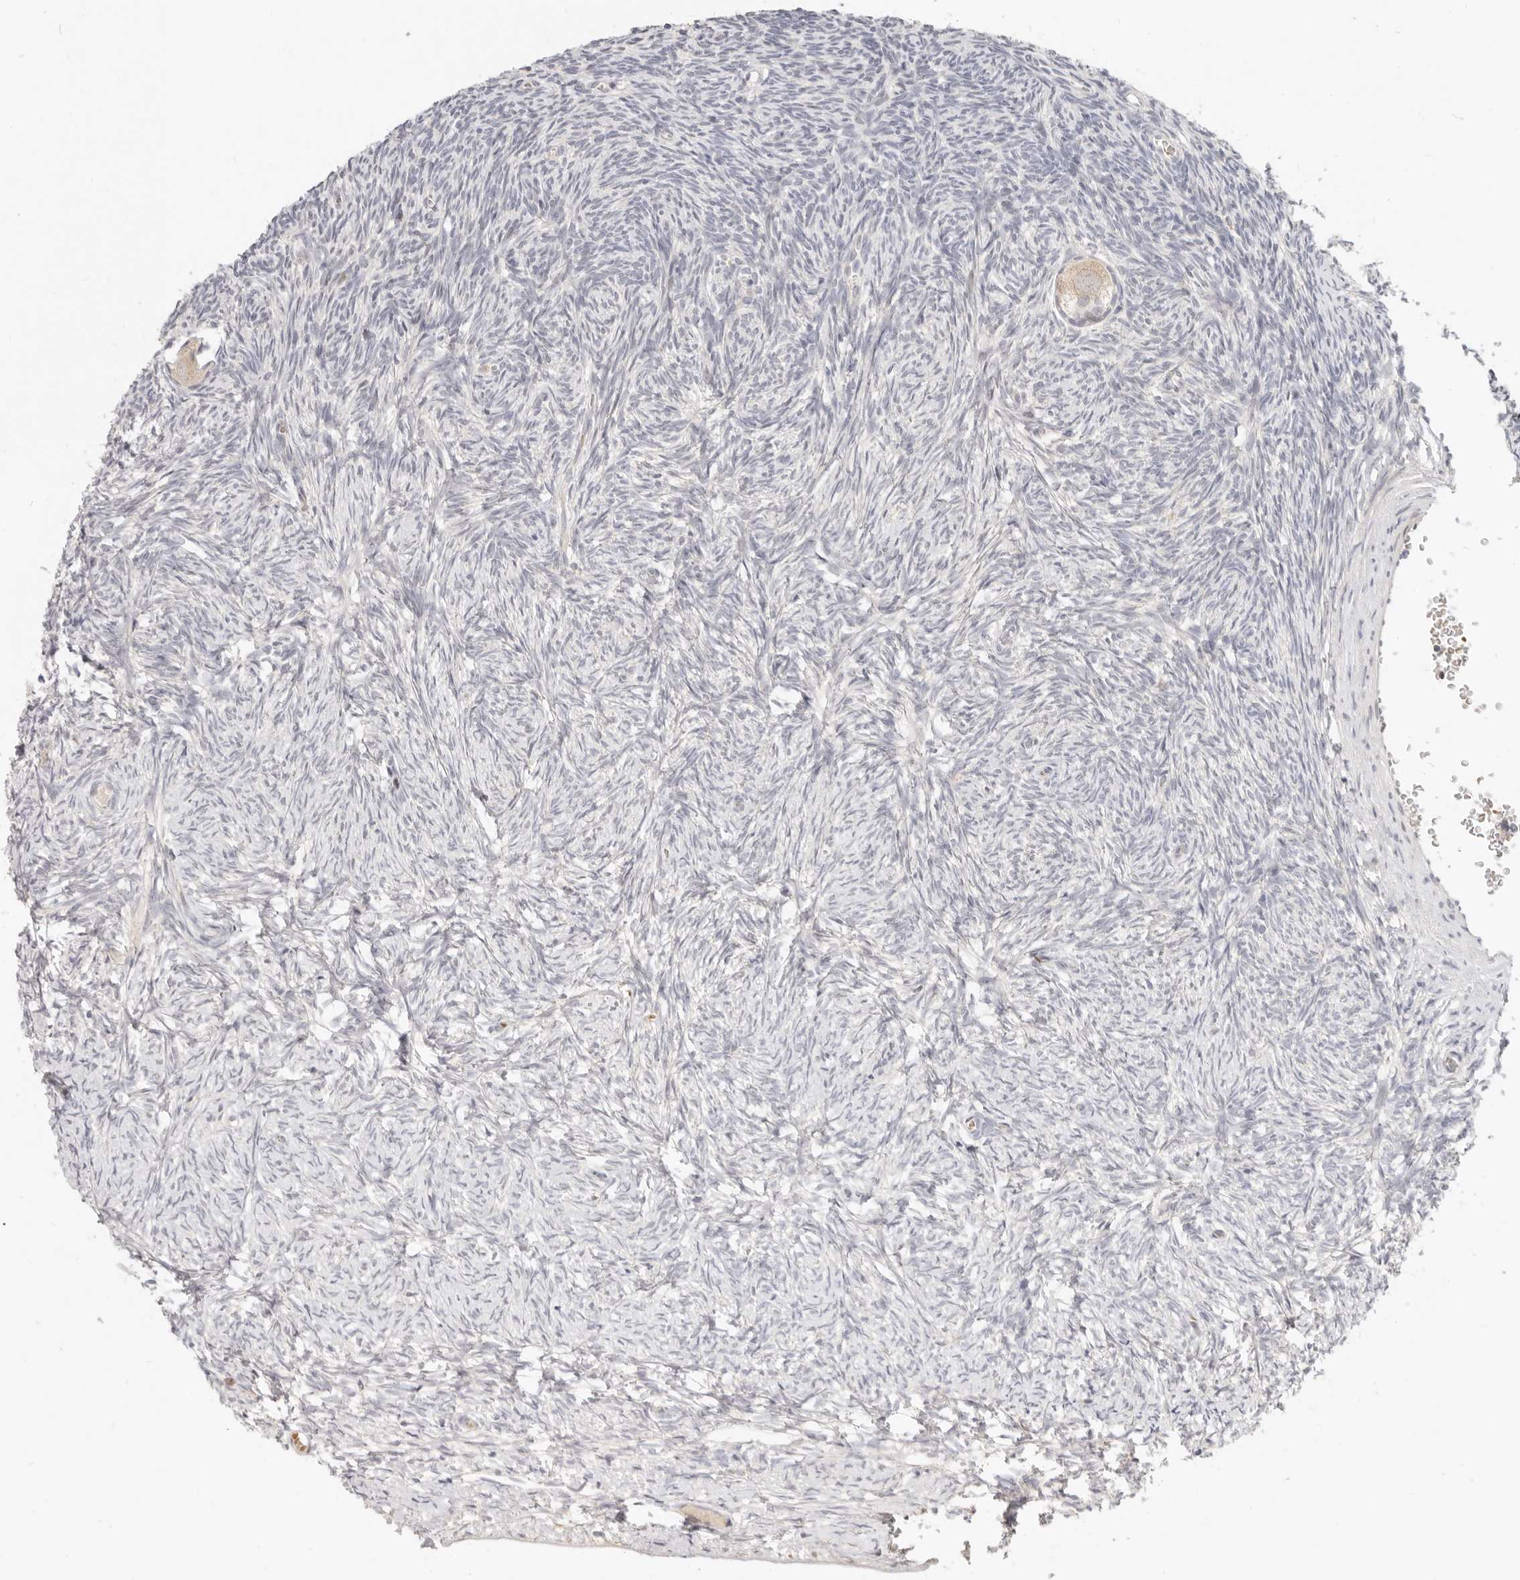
{"staining": {"intensity": "weak", "quantity": "<25%", "location": "cytoplasmic/membranous"}, "tissue": "ovary", "cell_type": "Follicle cells", "image_type": "normal", "snomed": [{"axis": "morphology", "description": "Normal tissue, NOS"}, {"axis": "topography", "description": "Ovary"}], "caption": "A photomicrograph of human ovary is negative for staining in follicle cells. (DAB (3,3'-diaminobenzidine) immunohistochemistry (IHC), high magnification).", "gene": "LTB4R2", "patient": {"sex": "female", "age": 34}}